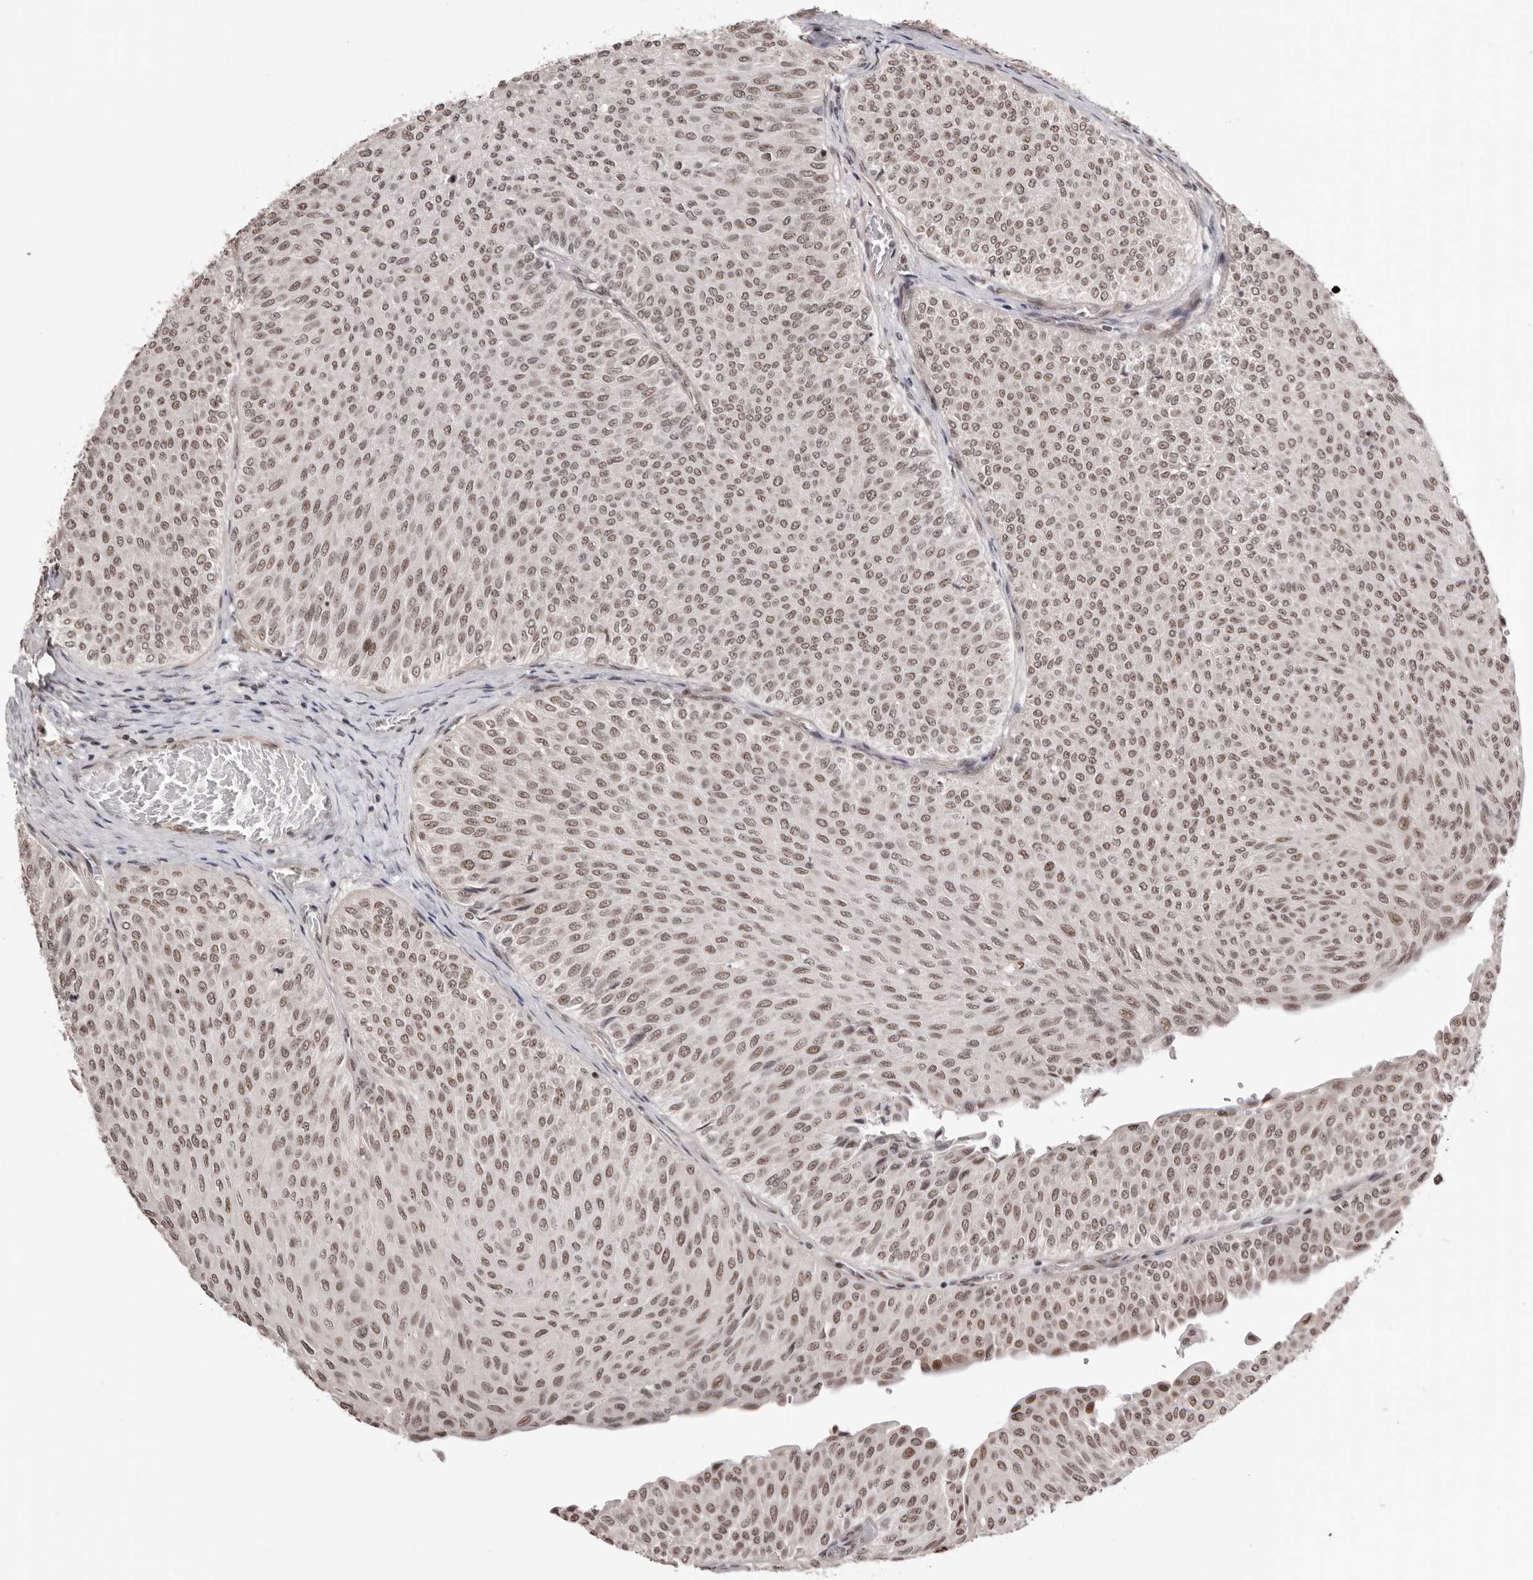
{"staining": {"intensity": "weak", "quantity": ">75%", "location": "nuclear"}, "tissue": "urothelial cancer", "cell_type": "Tumor cells", "image_type": "cancer", "snomed": [{"axis": "morphology", "description": "Urothelial carcinoma, Low grade"}, {"axis": "topography", "description": "Urinary bladder"}], "caption": "Immunohistochemical staining of low-grade urothelial carcinoma displays low levels of weak nuclear protein staining in about >75% of tumor cells.", "gene": "SDE2", "patient": {"sex": "male", "age": 78}}